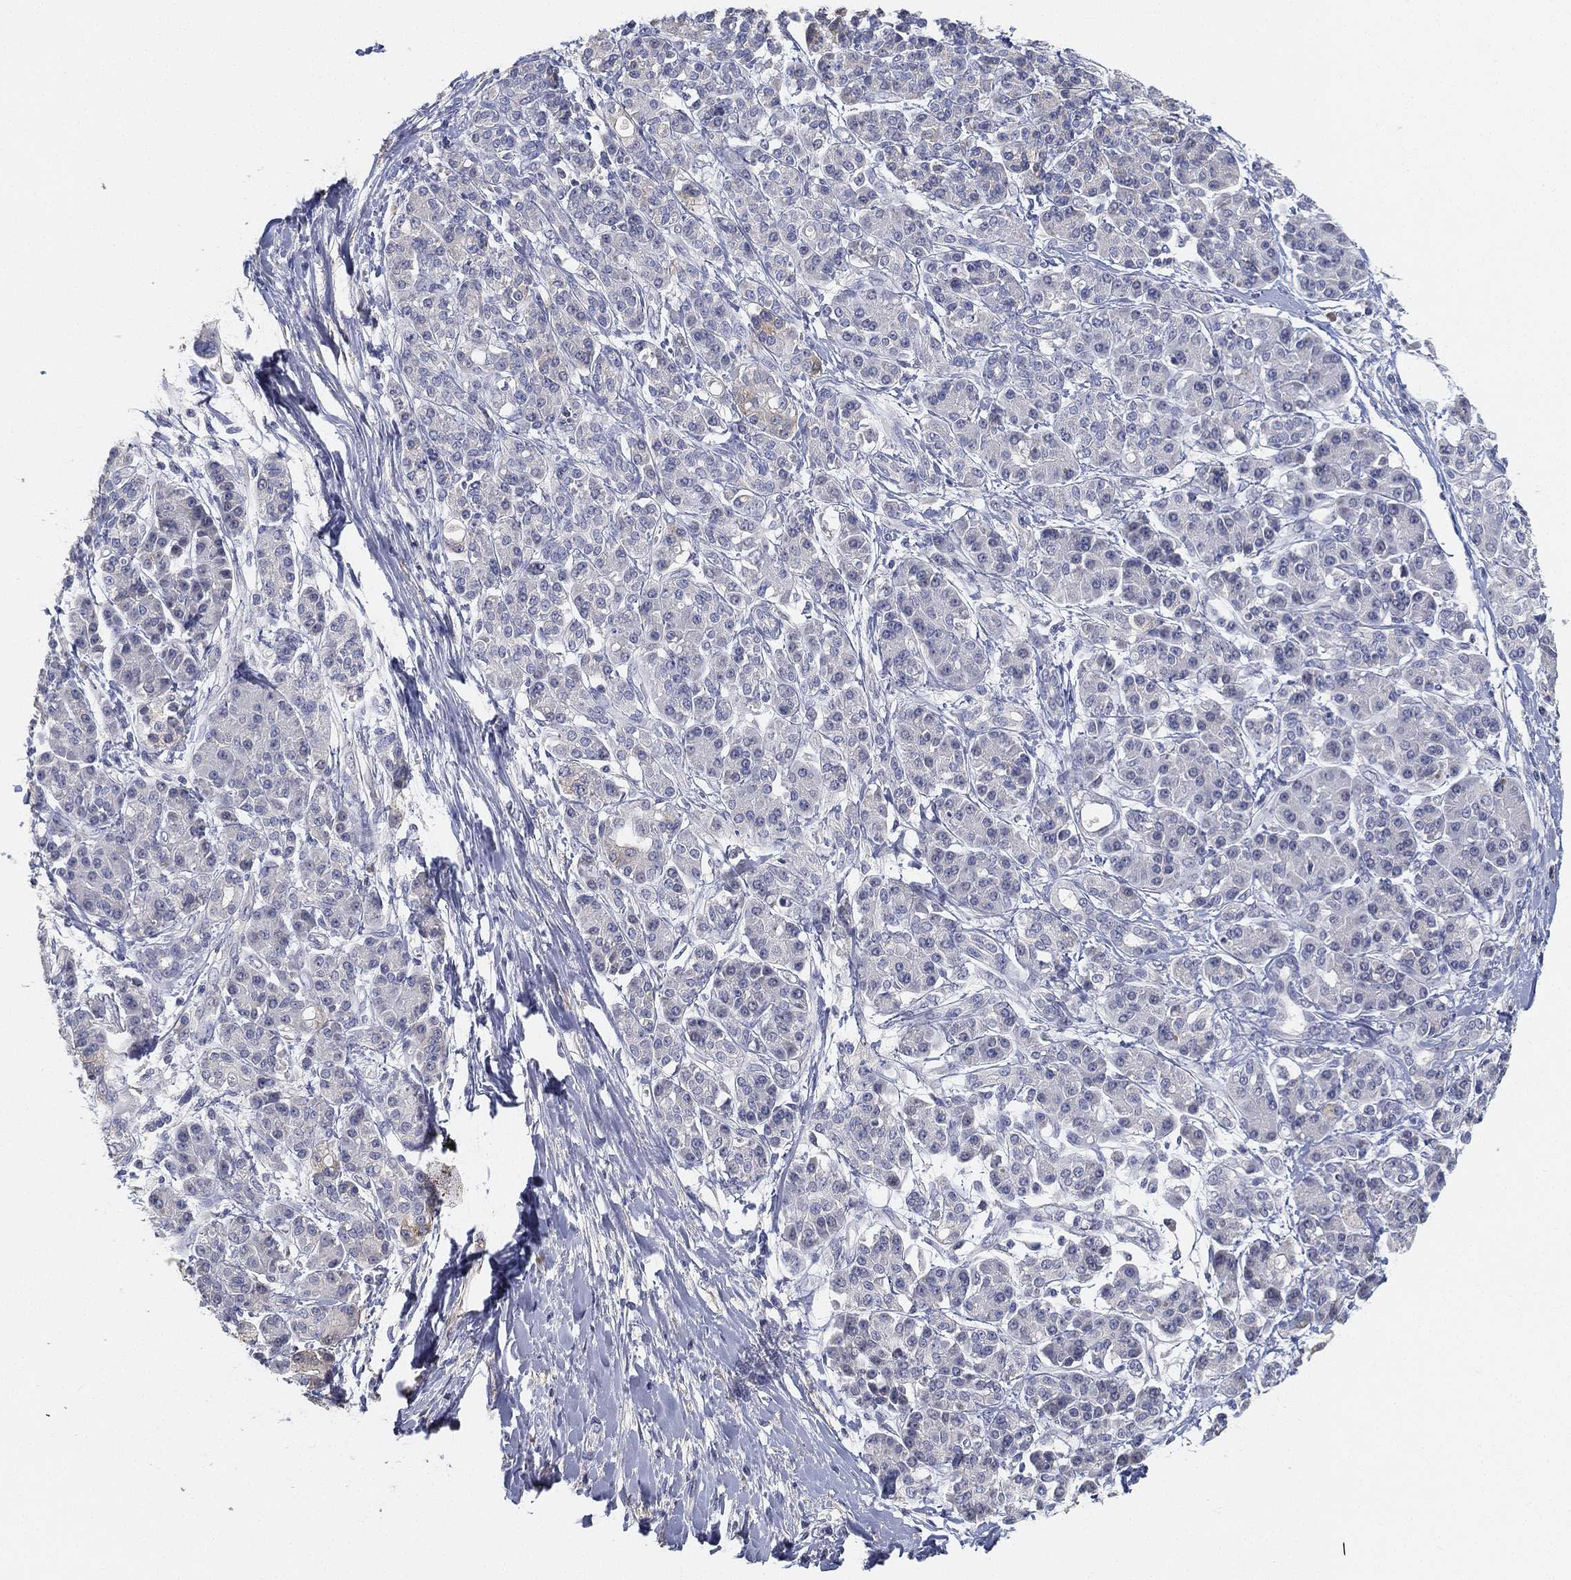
{"staining": {"intensity": "negative", "quantity": "none", "location": "none"}, "tissue": "pancreatic cancer", "cell_type": "Tumor cells", "image_type": "cancer", "snomed": [{"axis": "morphology", "description": "Adenocarcinoma, NOS"}, {"axis": "topography", "description": "Pancreas"}], "caption": "A histopathology image of pancreatic adenocarcinoma stained for a protein demonstrates no brown staining in tumor cells.", "gene": "GPR61", "patient": {"sex": "female", "age": 56}}